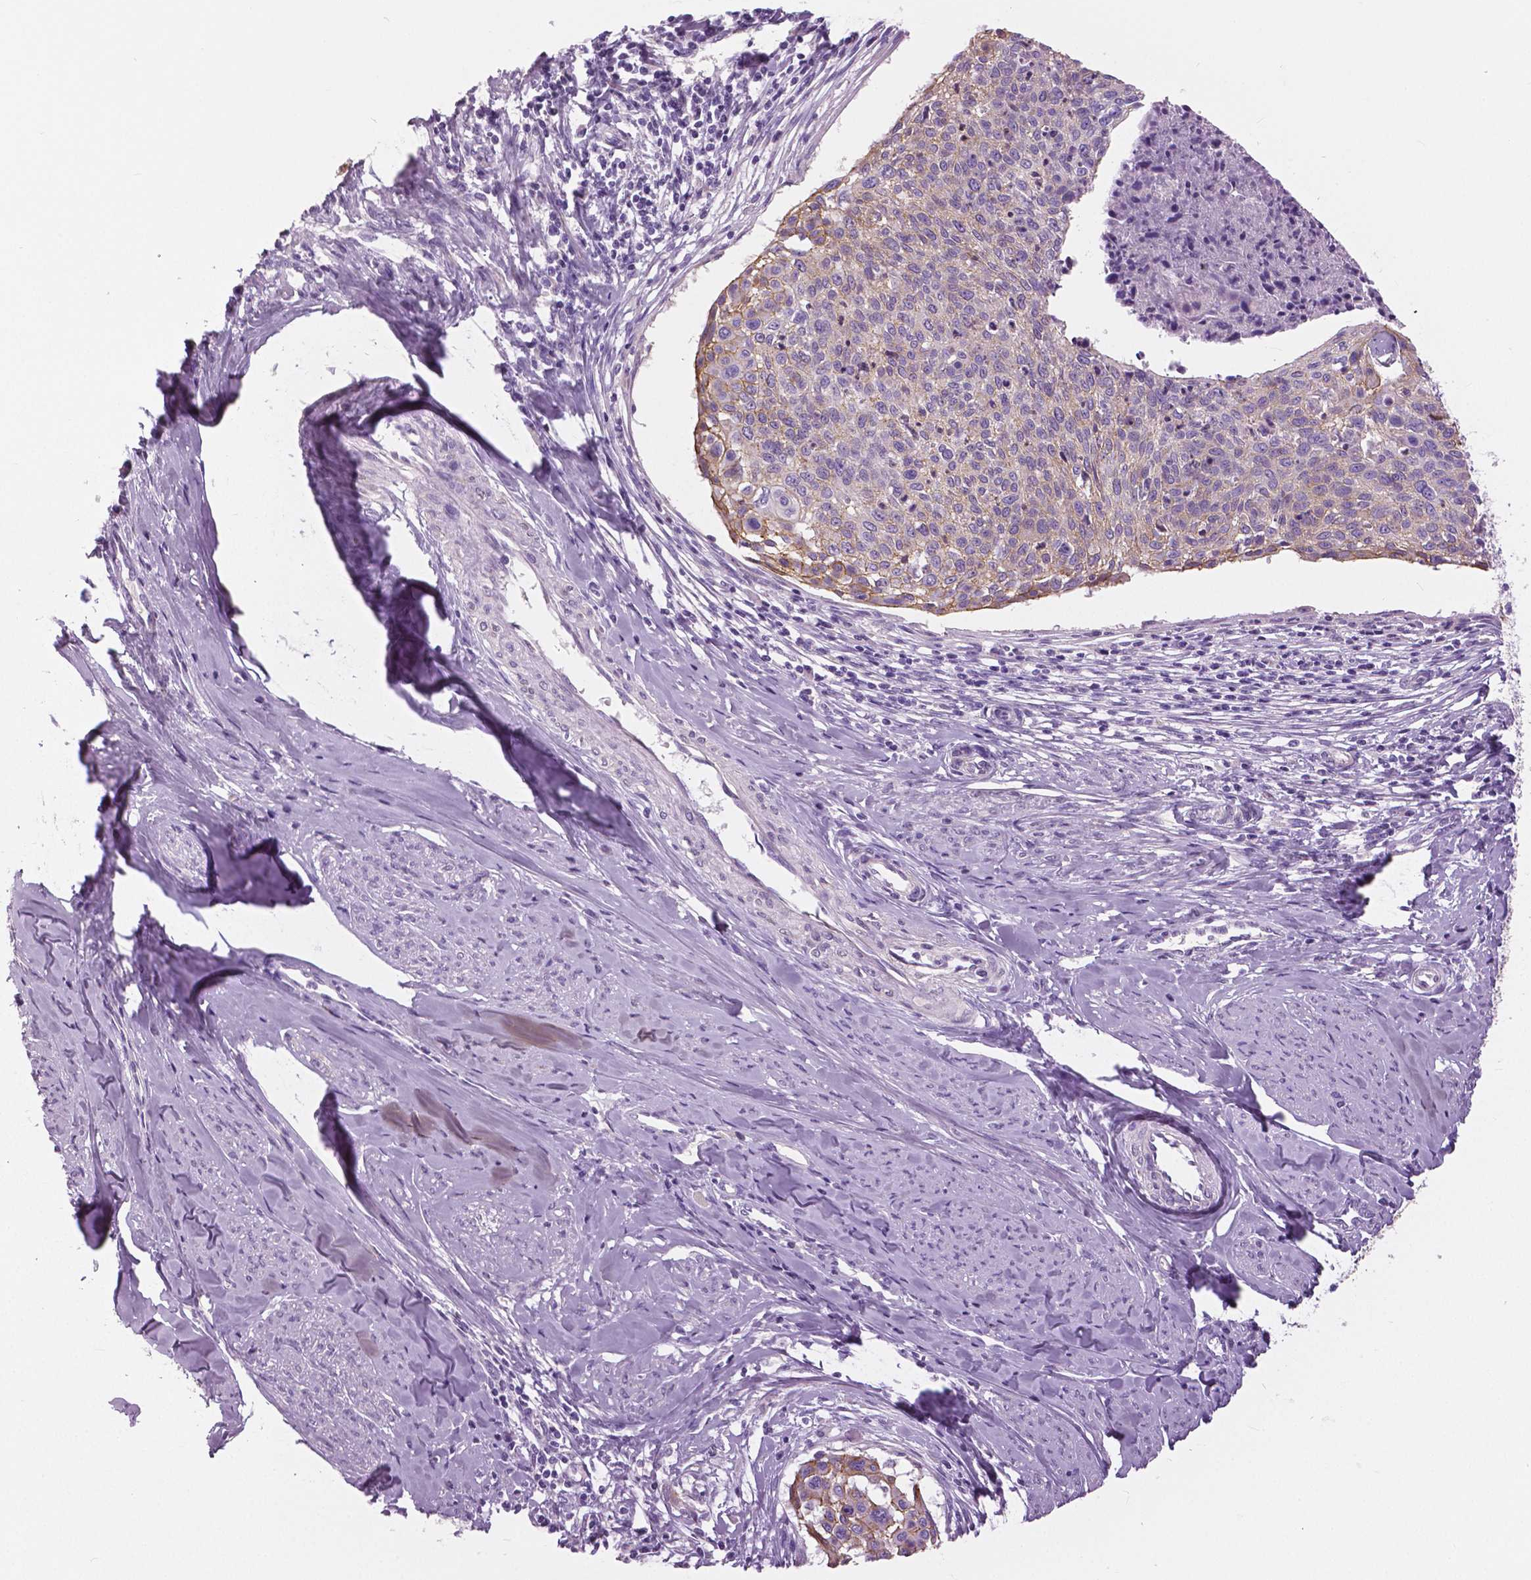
{"staining": {"intensity": "negative", "quantity": "none", "location": "none"}, "tissue": "cervical cancer", "cell_type": "Tumor cells", "image_type": "cancer", "snomed": [{"axis": "morphology", "description": "Squamous cell carcinoma, NOS"}, {"axis": "topography", "description": "Cervix"}], "caption": "Immunohistochemistry micrograph of neoplastic tissue: human cervical cancer (squamous cell carcinoma) stained with DAB (3,3'-diaminobenzidine) exhibits no significant protein expression in tumor cells.", "gene": "SERPINI1", "patient": {"sex": "female", "age": 49}}